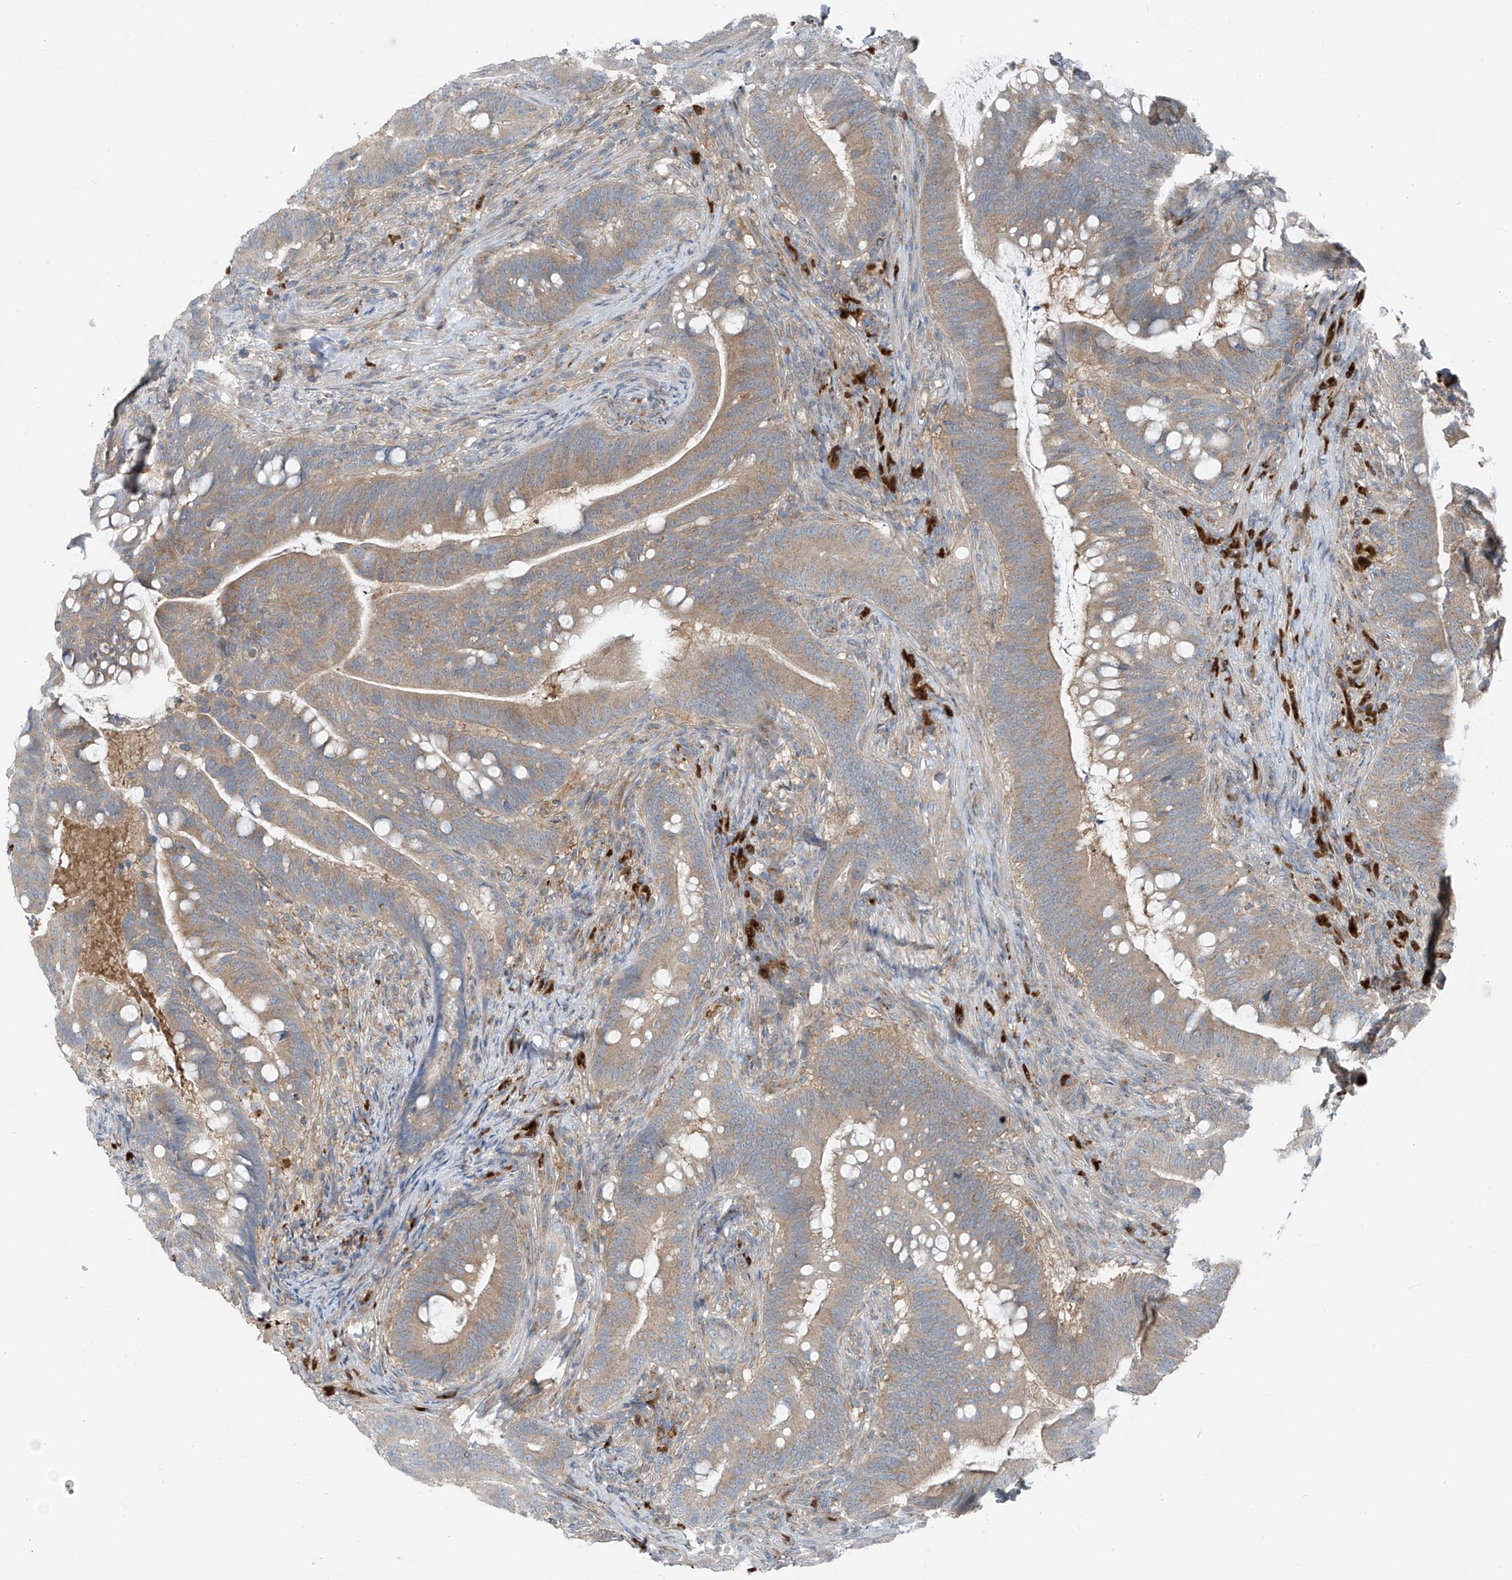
{"staining": {"intensity": "moderate", "quantity": "25%-75%", "location": "cytoplasmic/membranous"}, "tissue": "colorectal cancer", "cell_type": "Tumor cells", "image_type": "cancer", "snomed": [{"axis": "morphology", "description": "Adenocarcinoma, NOS"}, {"axis": "topography", "description": "Colon"}], "caption": "DAB immunohistochemical staining of colorectal adenocarcinoma displays moderate cytoplasmic/membranous protein staining in about 25%-75% of tumor cells. The staining is performed using DAB (3,3'-diaminobenzidine) brown chromogen to label protein expression. The nuclei are counter-stained blue using hematoxylin.", "gene": "SLC12A6", "patient": {"sex": "female", "age": 66}}